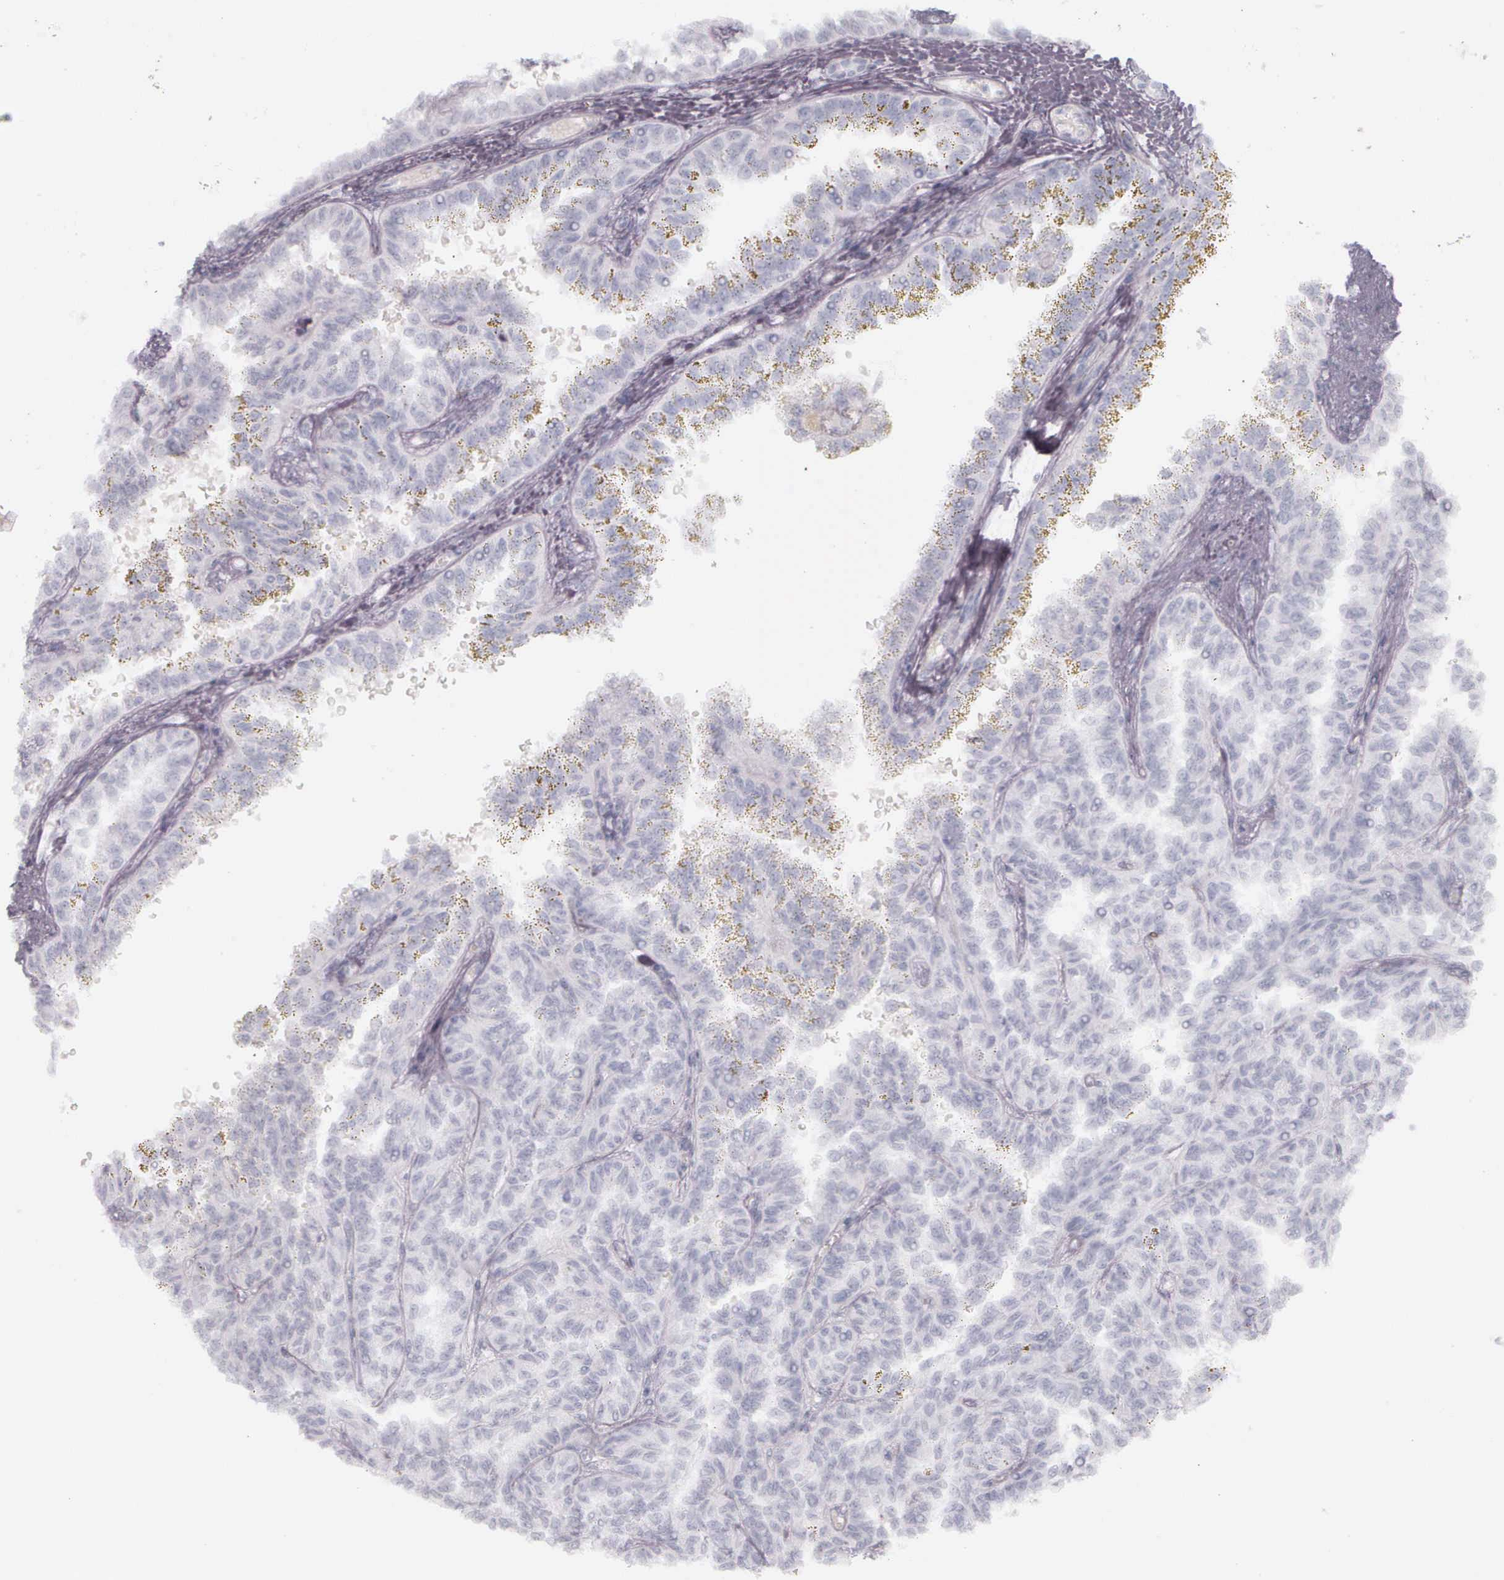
{"staining": {"intensity": "negative", "quantity": "none", "location": "none"}, "tissue": "renal cancer", "cell_type": "Tumor cells", "image_type": "cancer", "snomed": [{"axis": "morphology", "description": "Inflammation, NOS"}, {"axis": "morphology", "description": "Adenocarcinoma, NOS"}, {"axis": "topography", "description": "Kidney"}], "caption": "DAB immunohistochemical staining of renal cancer (adenocarcinoma) demonstrates no significant expression in tumor cells.", "gene": "KRT14", "patient": {"sex": "male", "age": 68}}